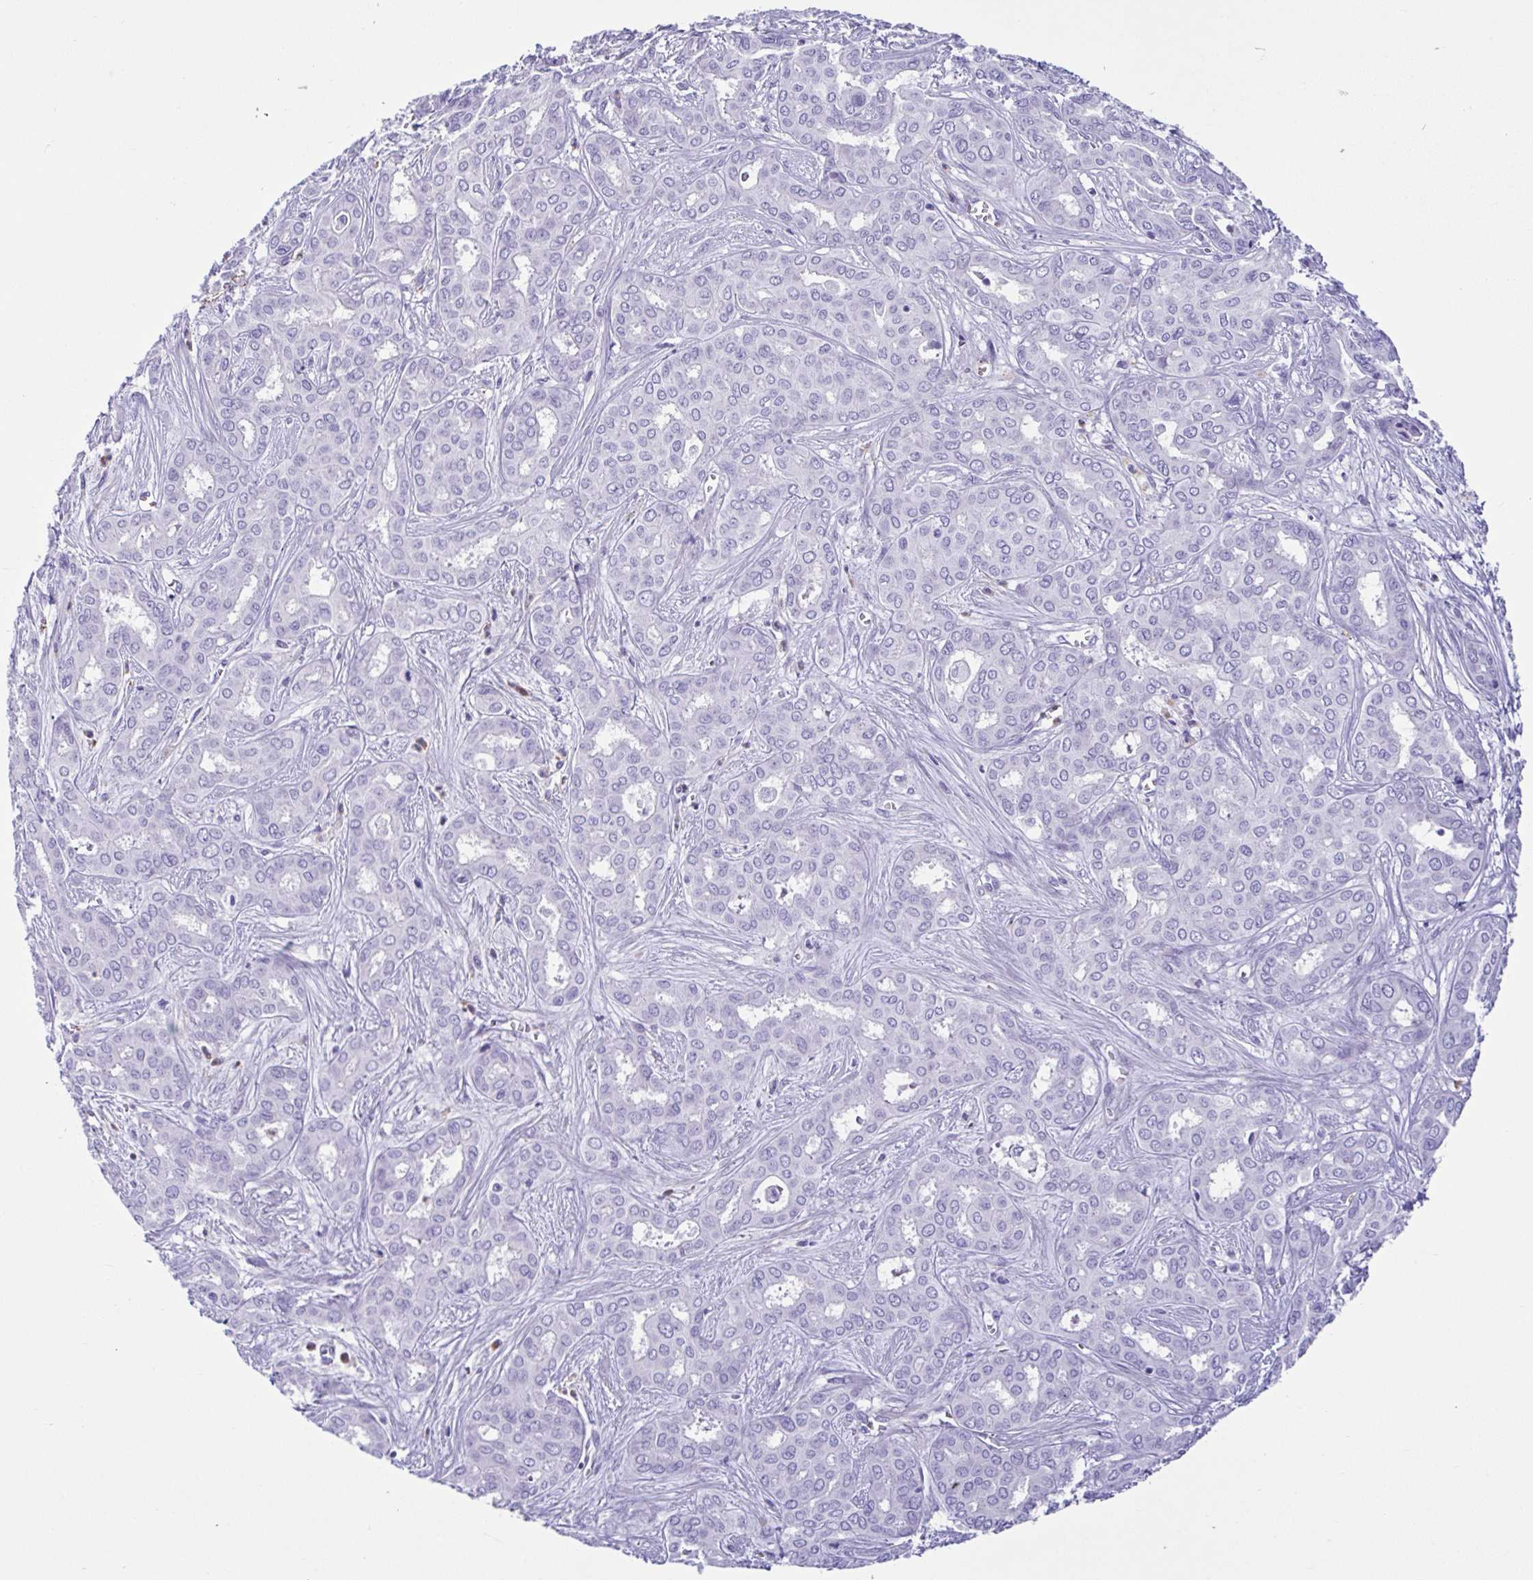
{"staining": {"intensity": "negative", "quantity": "none", "location": "none"}, "tissue": "liver cancer", "cell_type": "Tumor cells", "image_type": "cancer", "snomed": [{"axis": "morphology", "description": "Cholangiocarcinoma"}, {"axis": "topography", "description": "Liver"}], "caption": "Liver cancer (cholangiocarcinoma) was stained to show a protein in brown. There is no significant positivity in tumor cells.", "gene": "CYP11B1", "patient": {"sex": "female", "age": 64}}